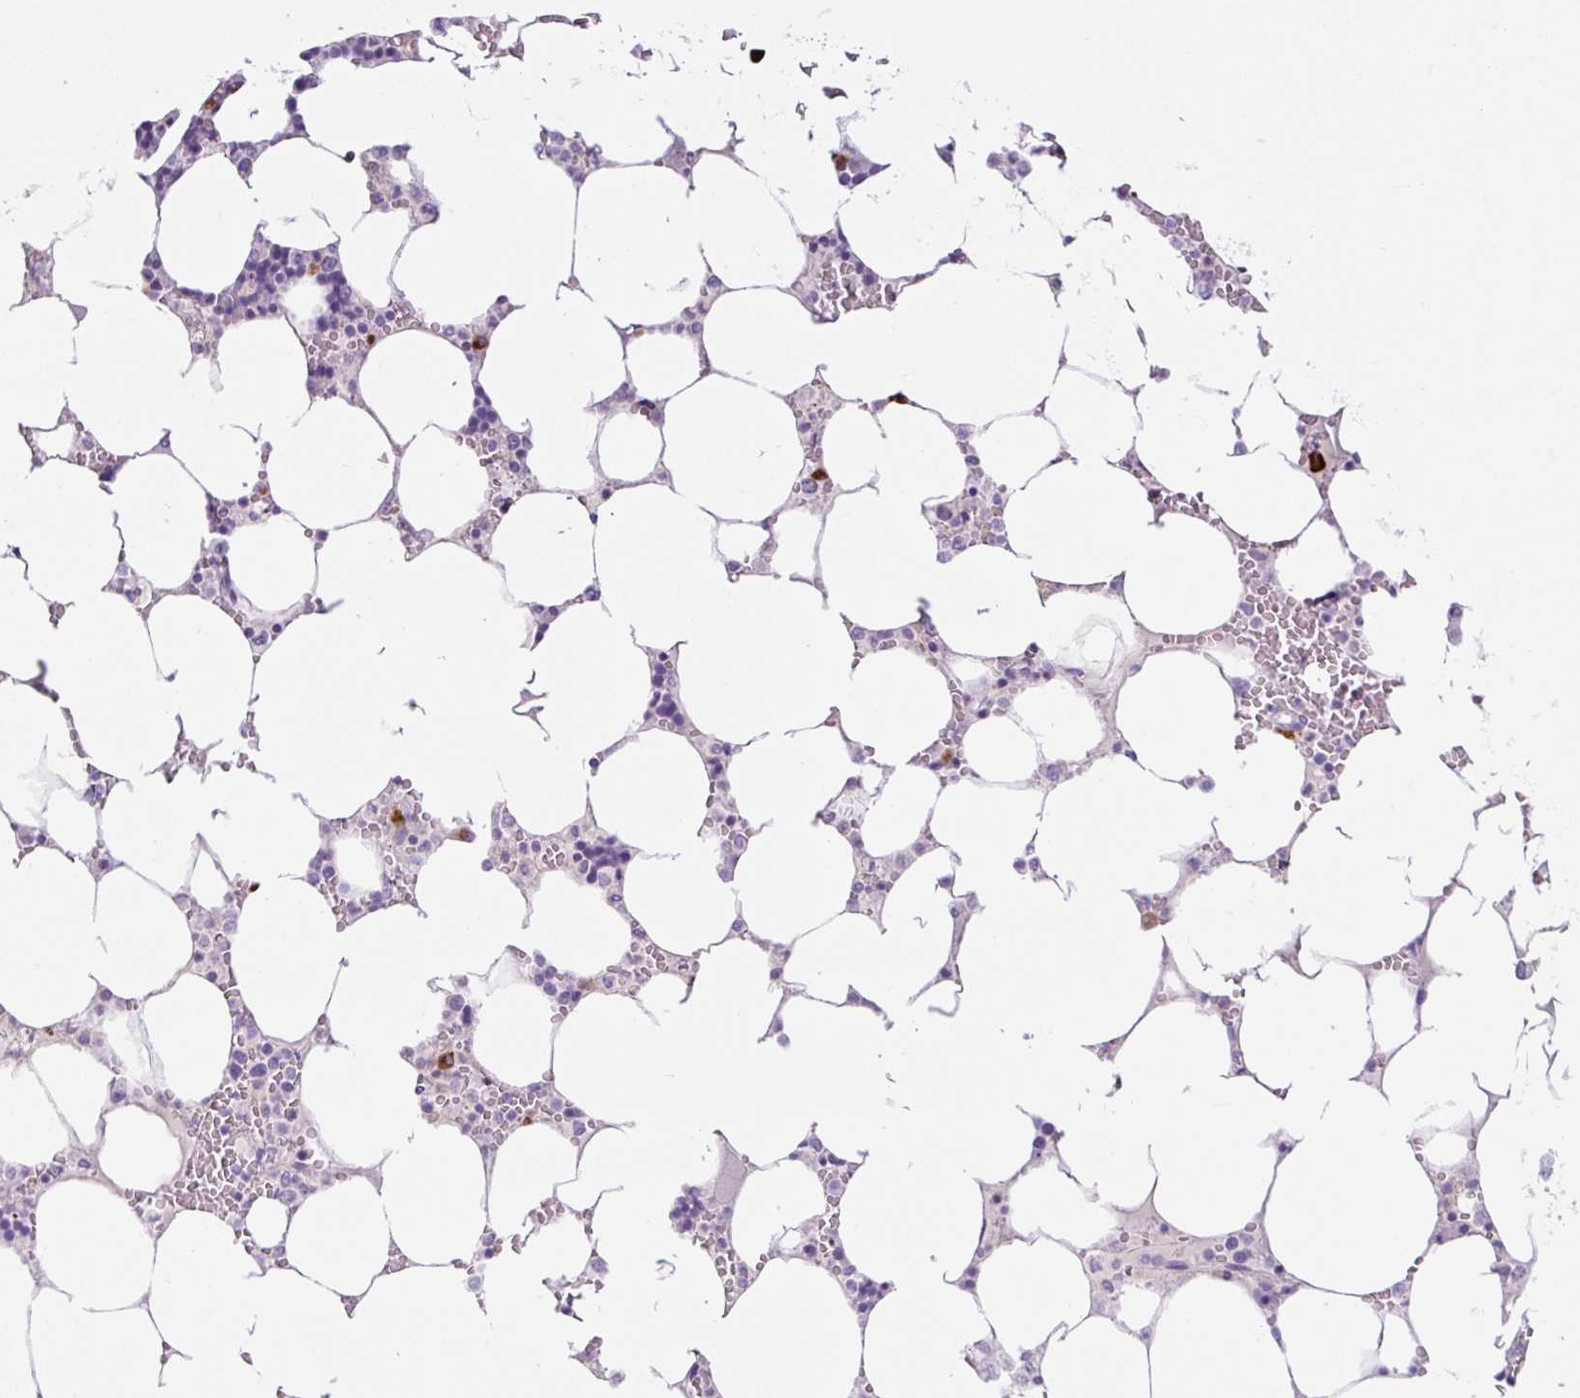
{"staining": {"intensity": "strong", "quantity": "<25%", "location": "cytoplasmic/membranous"}, "tissue": "bone marrow", "cell_type": "Hematopoietic cells", "image_type": "normal", "snomed": [{"axis": "morphology", "description": "Normal tissue, NOS"}, {"axis": "topography", "description": "Bone marrow"}], "caption": "Strong cytoplasmic/membranous positivity for a protein is appreciated in approximately <25% of hematopoietic cells of normal bone marrow using immunohistochemistry (IHC).", "gene": "RNF212B", "patient": {"sex": "male", "age": 64}}